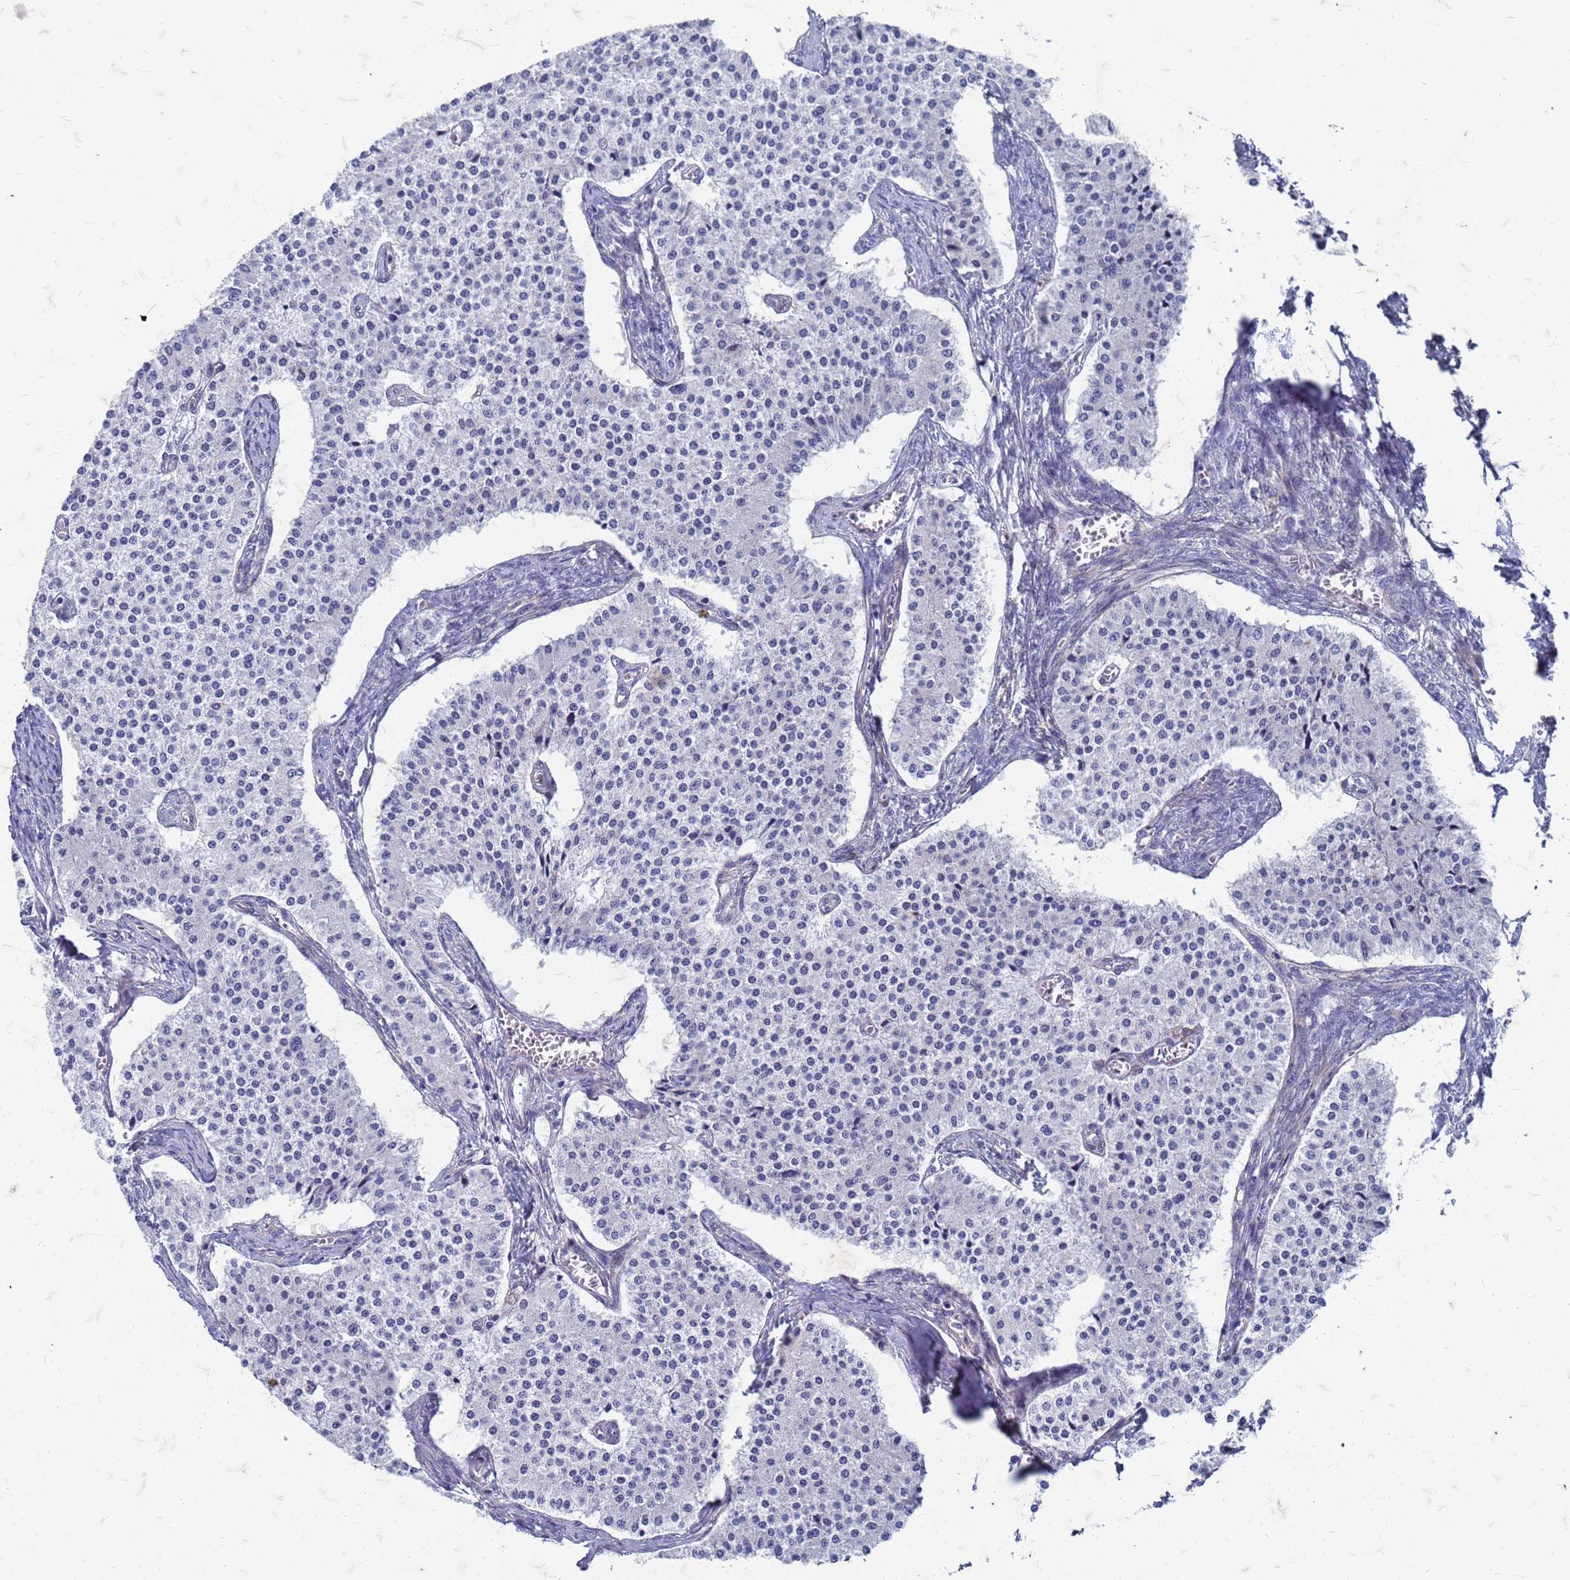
{"staining": {"intensity": "negative", "quantity": "none", "location": "none"}, "tissue": "carcinoid", "cell_type": "Tumor cells", "image_type": "cancer", "snomed": [{"axis": "morphology", "description": "Carcinoid, malignant, NOS"}, {"axis": "topography", "description": "Colon"}], "caption": "This is a micrograph of immunohistochemistry staining of carcinoid, which shows no staining in tumor cells.", "gene": "TRIM64B", "patient": {"sex": "female", "age": 52}}